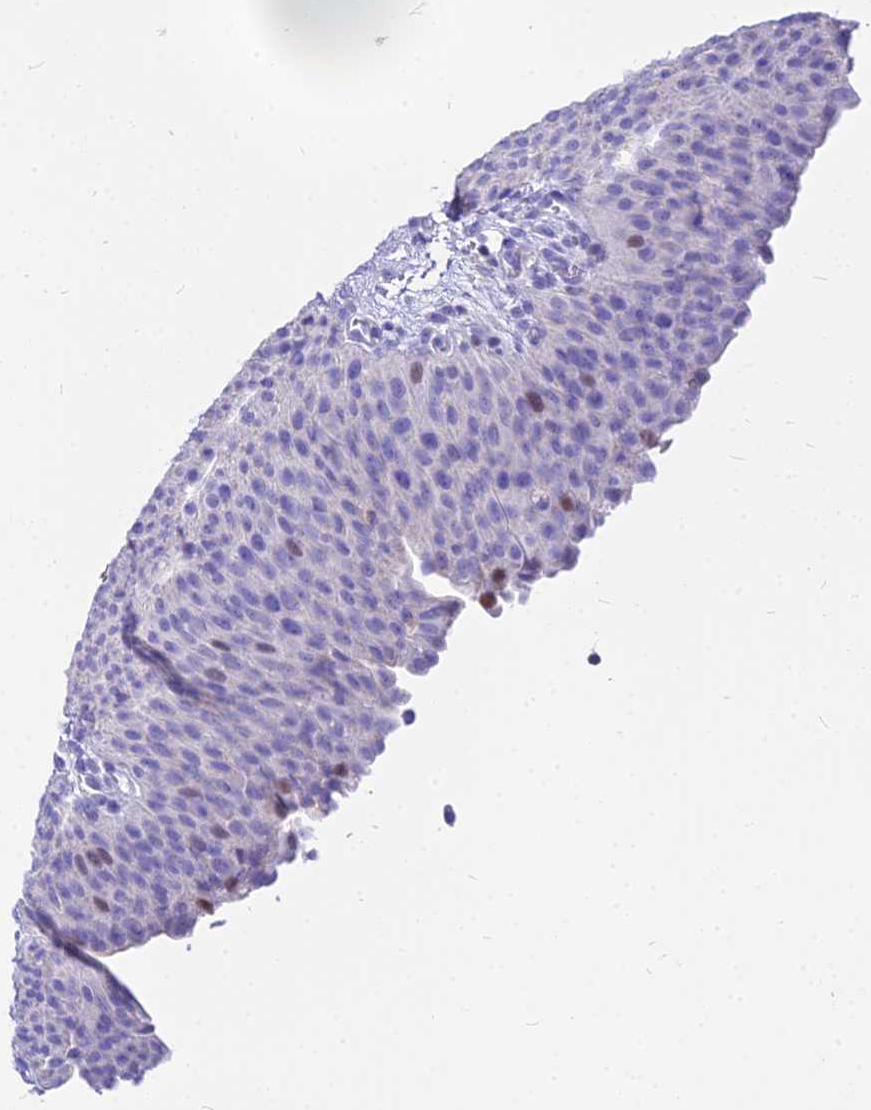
{"staining": {"intensity": "negative", "quantity": "none", "location": "none"}, "tissue": "urinary bladder", "cell_type": "Urothelial cells", "image_type": "normal", "snomed": [{"axis": "morphology", "description": "Normal tissue, NOS"}, {"axis": "morphology", "description": "Dysplasia, NOS"}, {"axis": "topography", "description": "Urinary bladder"}], "caption": "A photomicrograph of urinary bladder stained for a protein reveals no brown staining in urothelial cells.", "gene": "CARD18", "patient": {"sex": "male", "age": 35}}